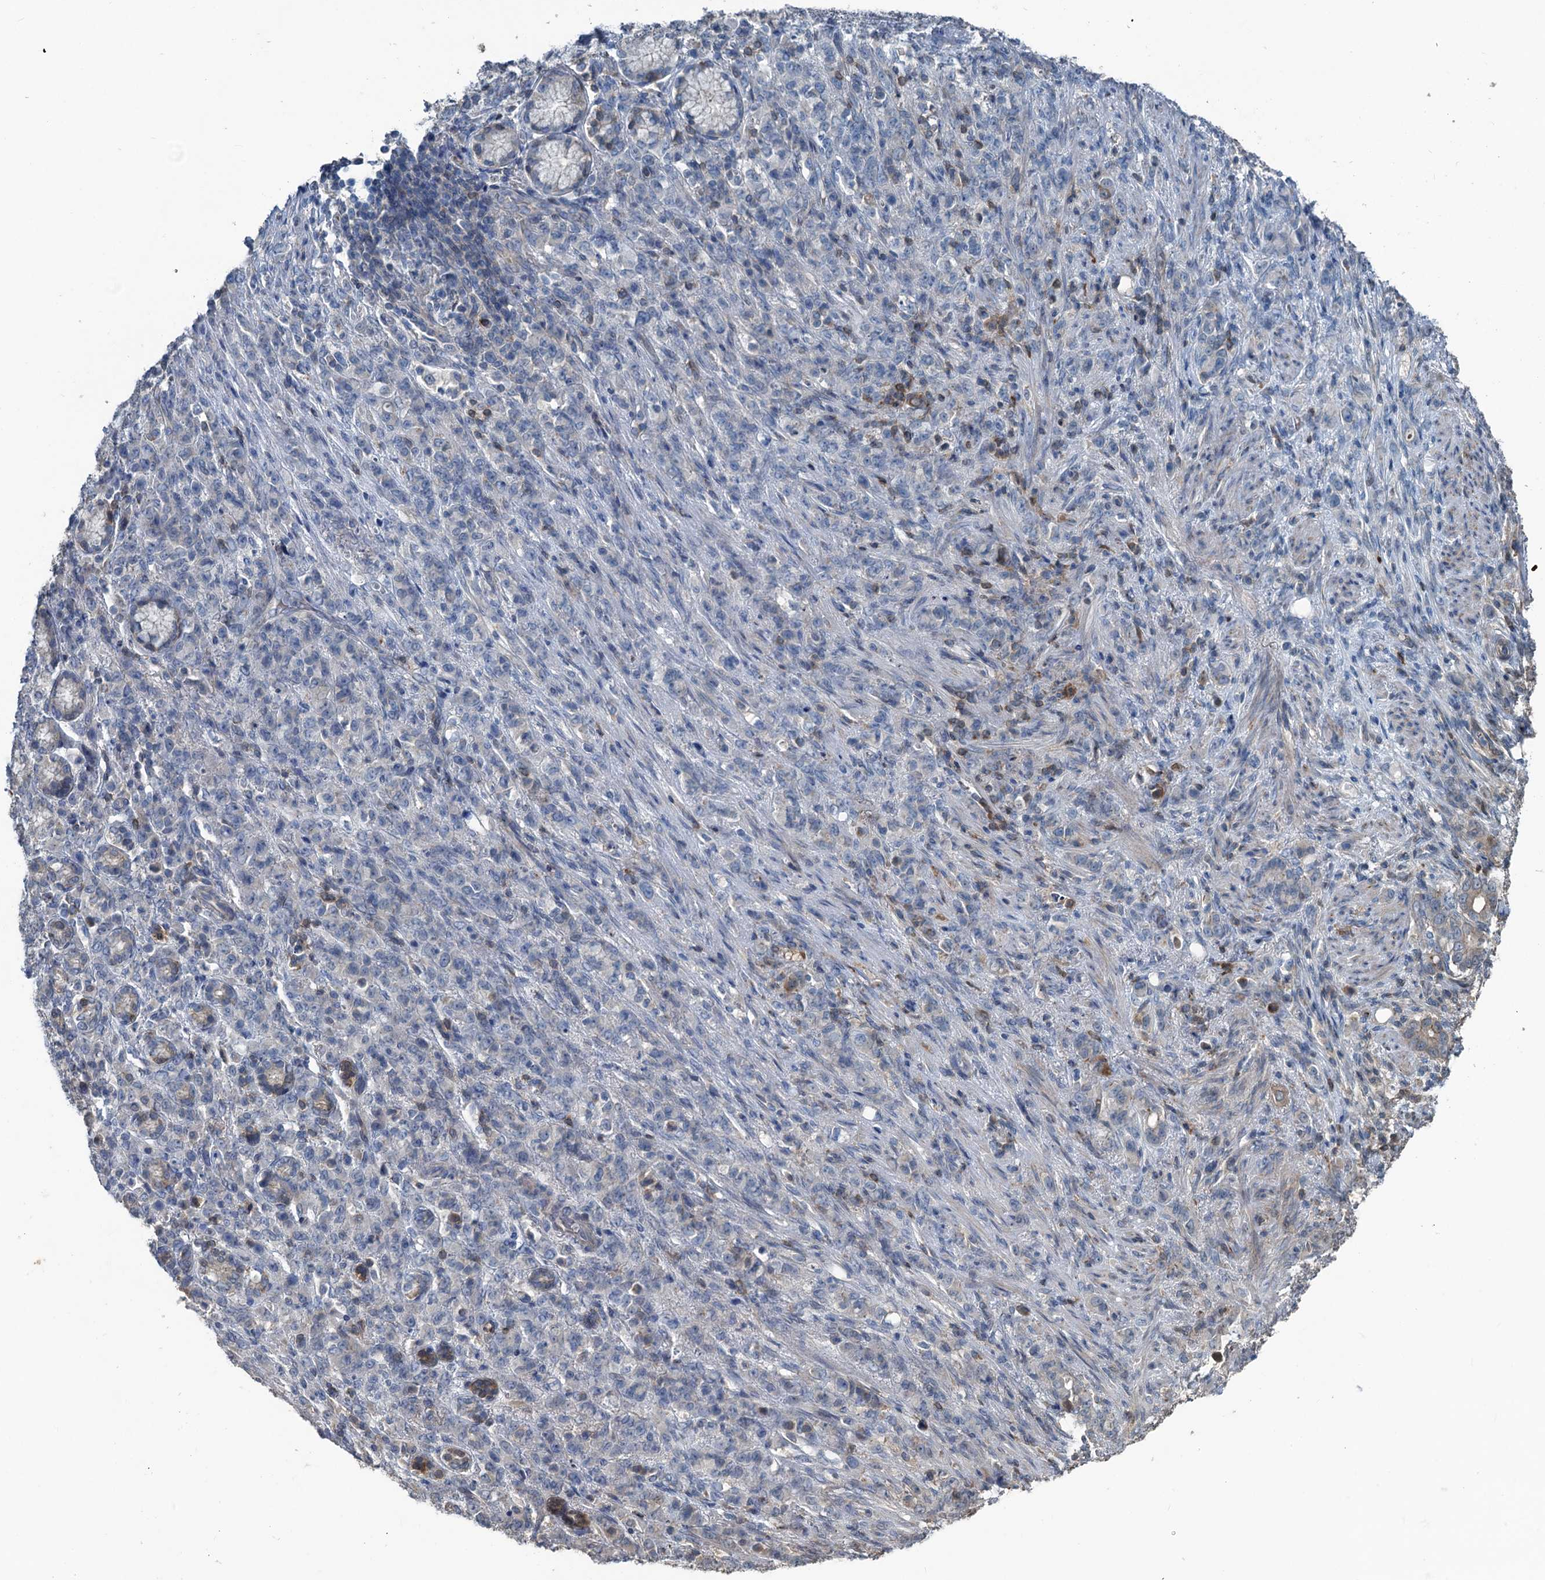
{"staining": {"intensity": "negative", "quantity": "none", "location": "none"}, "tissue": "stomach cancer", "cell_type": "Tumor cells", "image_type": "cancer", "snomed": [{"axis": "morphology", "description": "Adenocarcinoma, NOS"}, {"axis": "topography", "description": "Stomach"}], "caption": "Adenocarcinoma (stomach) was stained to show a protein in brown. There is no significant staining in tumor cells. Nuclei are stained in blue.", "gene": "TEDC1", "patient": {"sex": "female", "age": 79}}